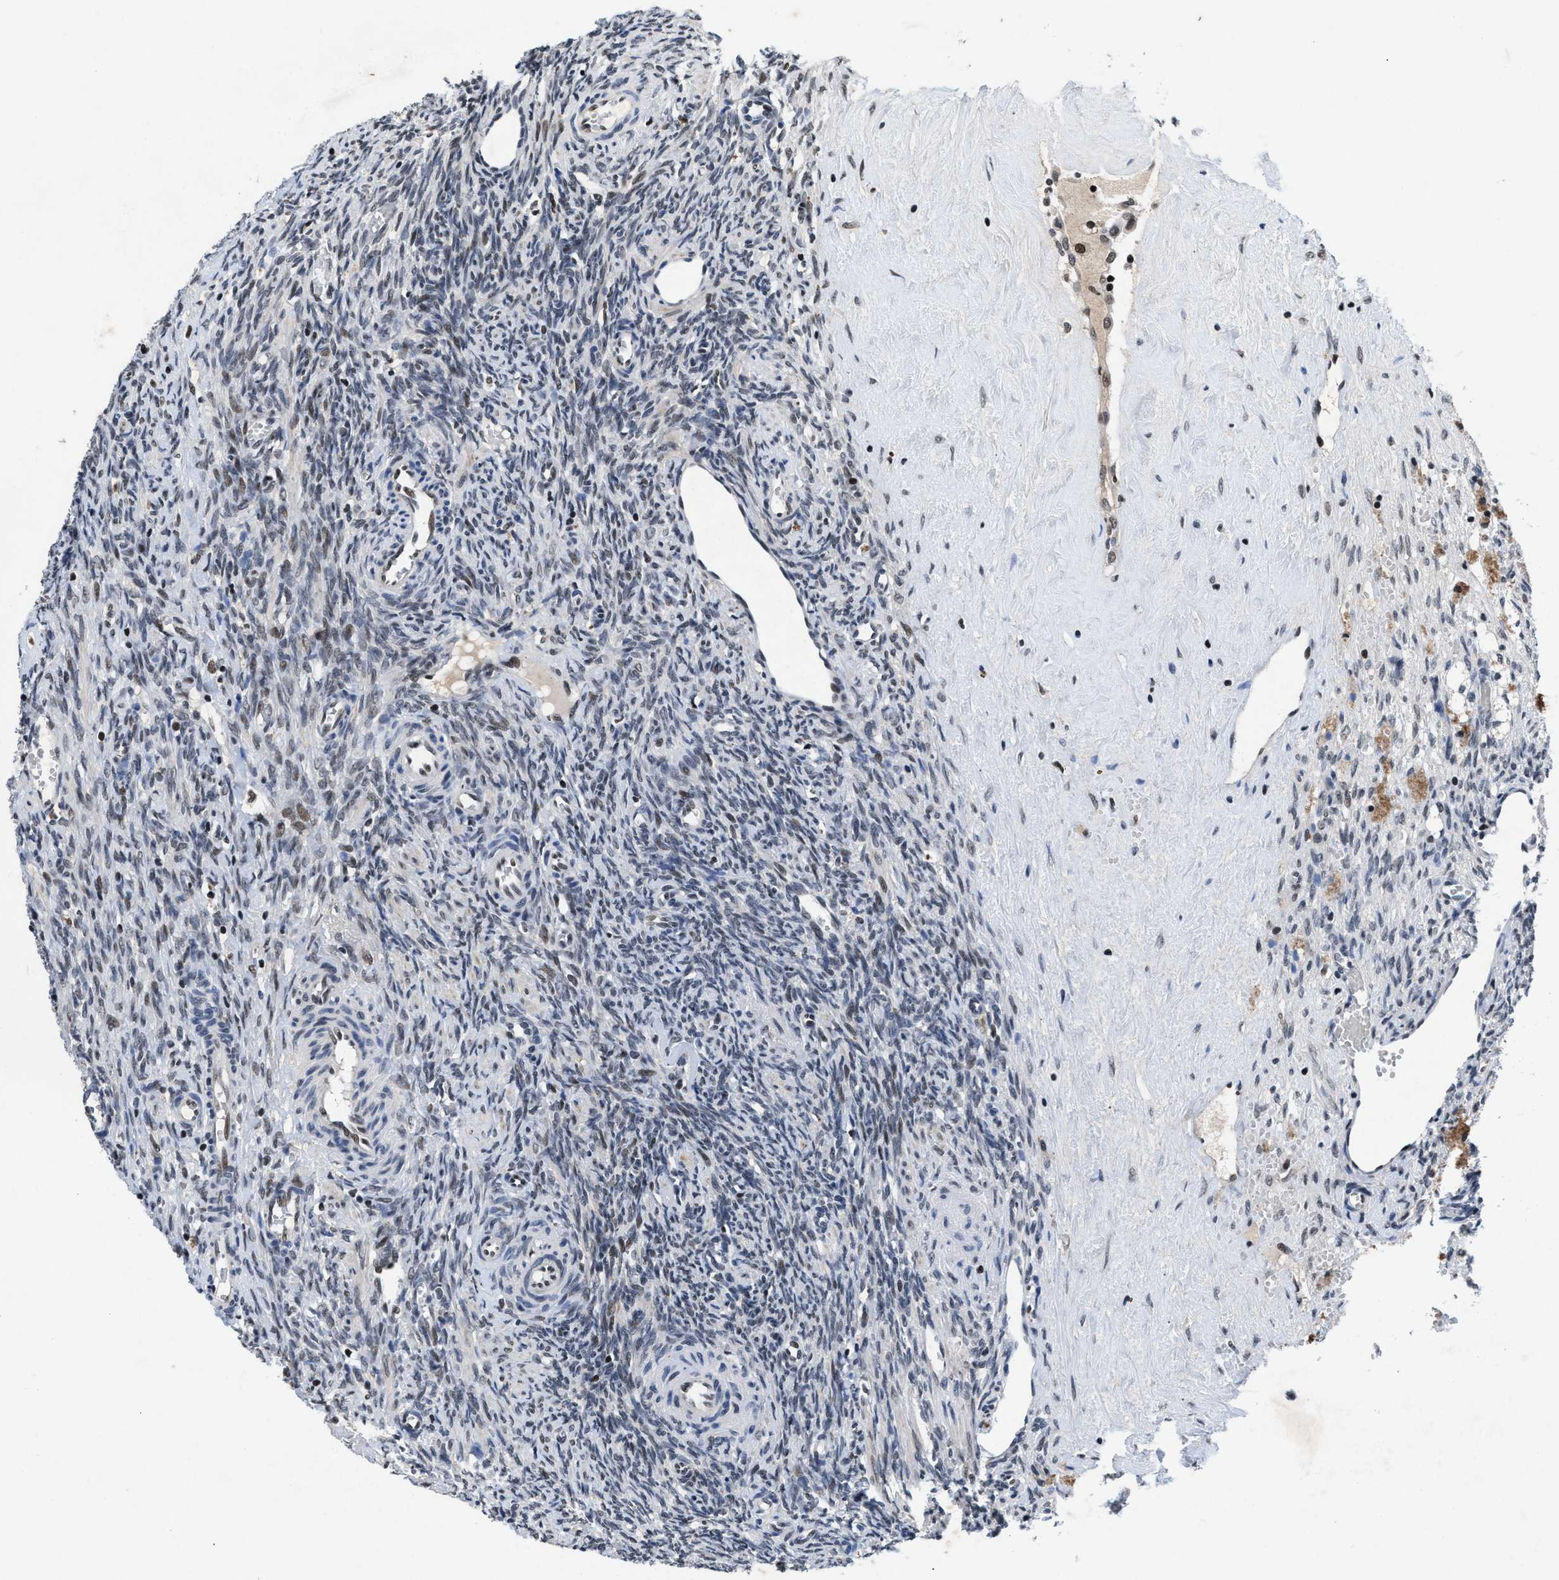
{"staining": {"intensity": "moderate", "quantity": ">75%", "location": "cytoplasmic/membranous,nuclear"}, "tissue": "ovary", "cell_type": "Follicle cells", "image_type": "normal", "snomed": [{"axis": "morphology", "description": "Normal tissue, NOS"}, {"axis": "topography", "description": "Ovary"}], "caption": "IHC staining of unremarkable ovary, which shows medium levels of moderate cytoplasmic/membranous,nuclear positivity in approximately >75% of follicle cells indicating moderate cytoplasmic/membranous,nuclear protein expression. The staining was performed using DAB (brown) for protein detection and nuclei were counterstained in hematoxylin (blue).", "gene": "WDR81", "patient": {"sex": "female", "age": 41}}